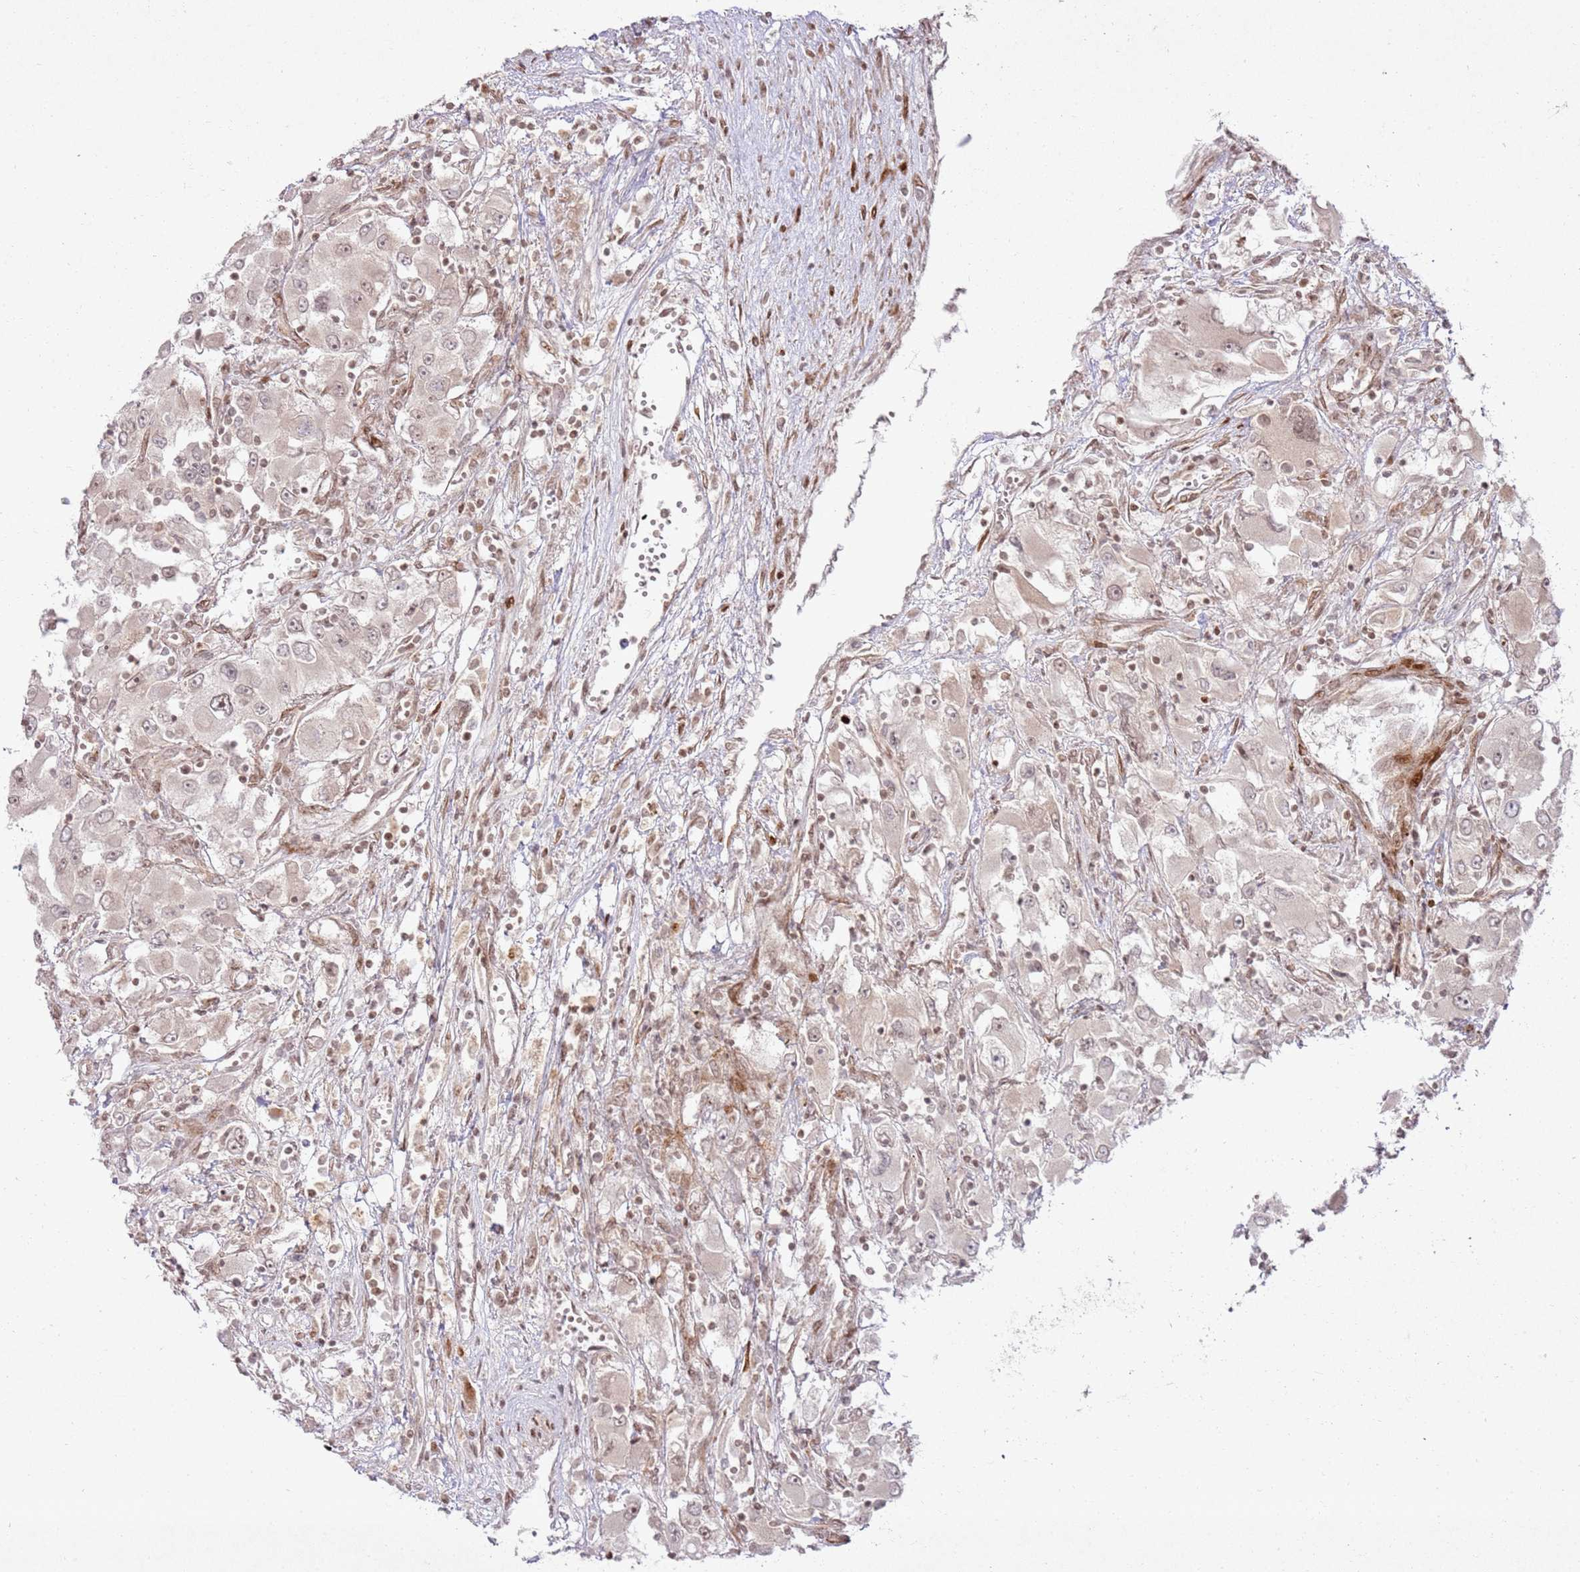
{"staining": {"intensity": "weak", "quantity": "<25%", "location": "nuclear"}, "tissue": "renal cancer", "cell_type": "Tumor cells", "image_type": "cancer", "snomed": [{"axis": "morphology", "description": "Adenocarcinoma, NOS"}, {"axis": "topography", "description": "Kidney"}], "caption": "Renal adenocarcinoma was stained to show a protein in brown. There is no significant staining in tumor cells.", "gene": "KLHL36", "patient": {"sex": "female", "age": 52}}